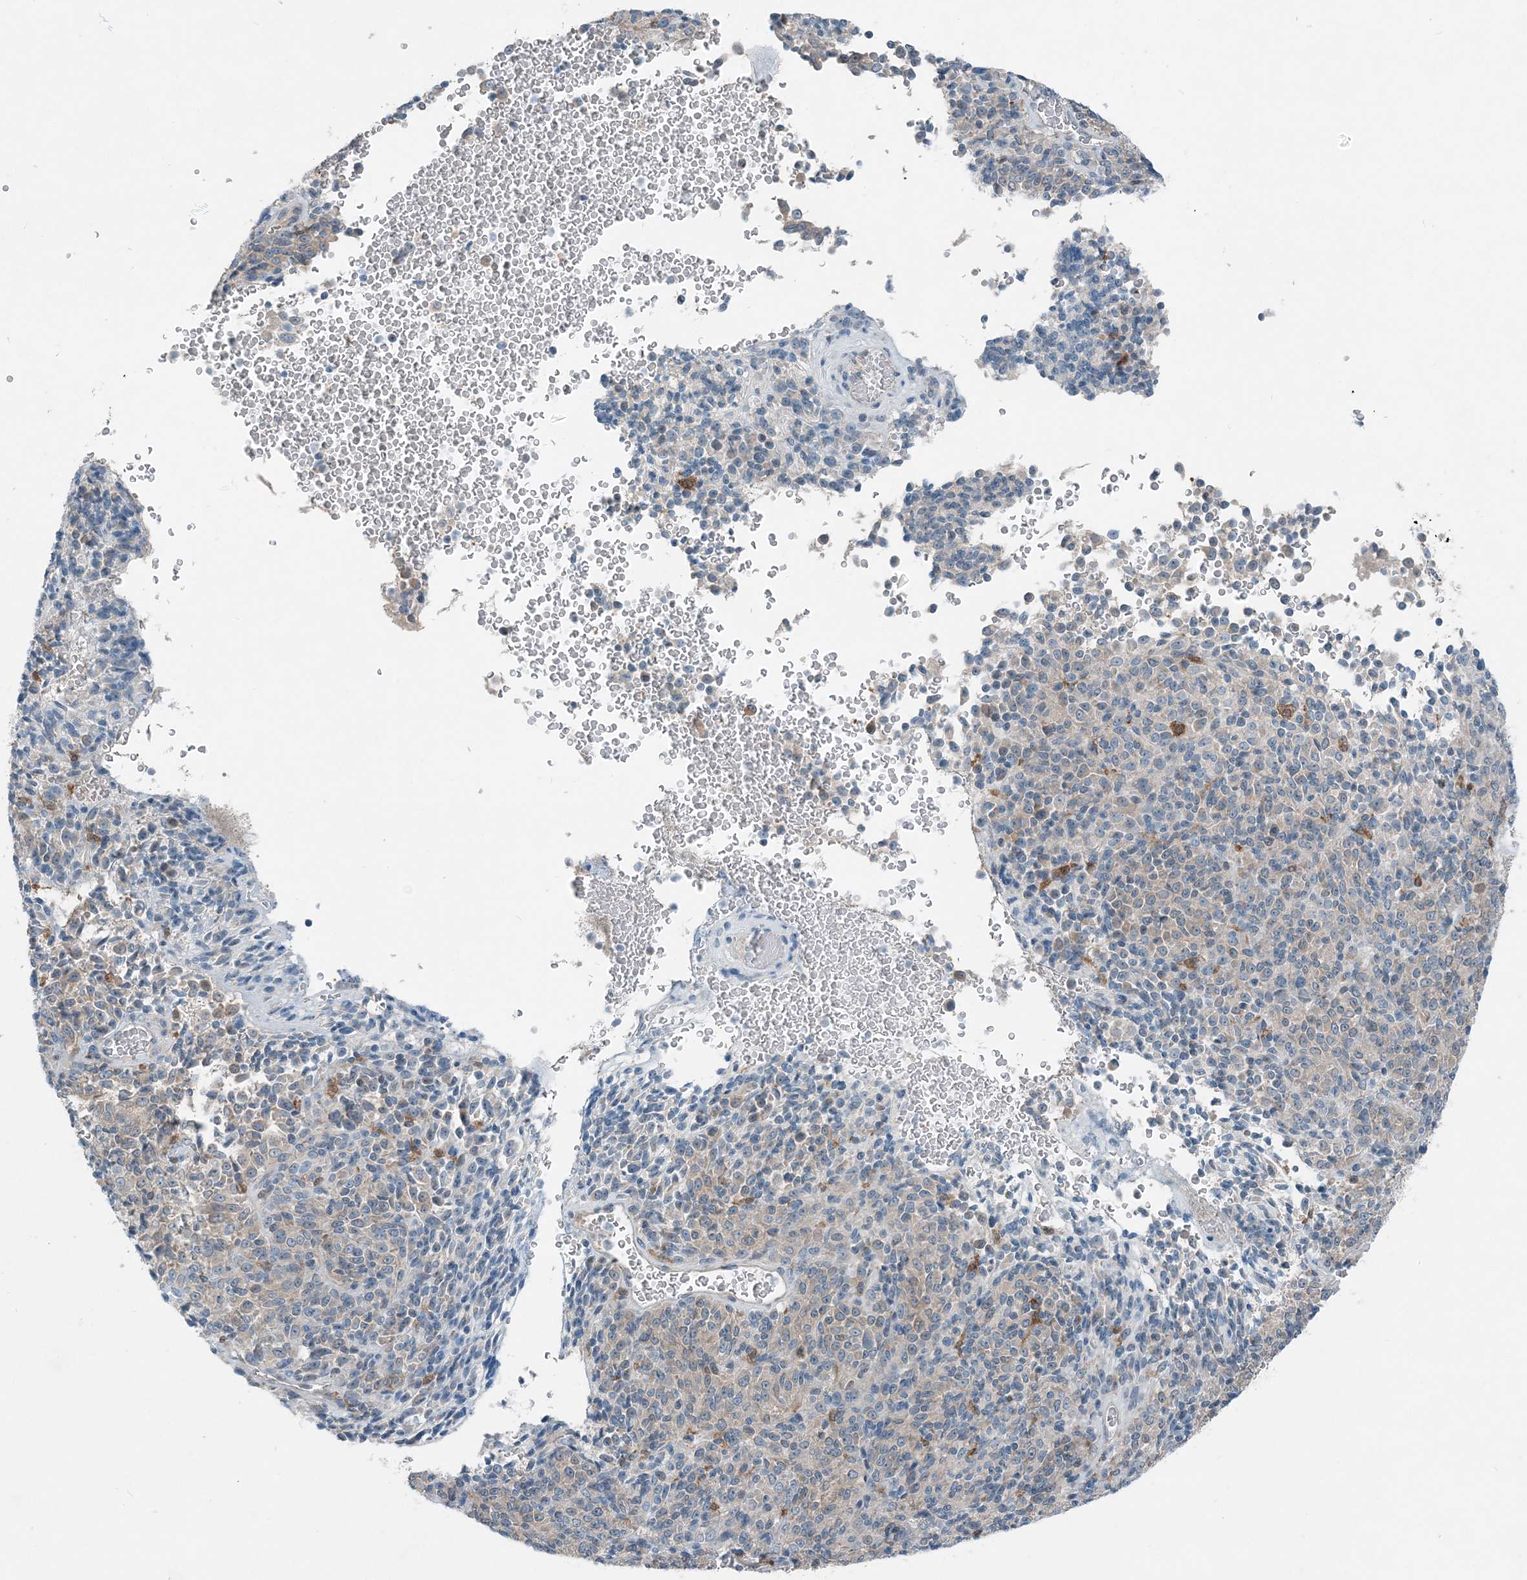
{"staining": {"intensity": "negative", "quantity": "none", "location": "none"}, "tissue": "melanoma", "cell_type": "Tumor cells", "image_type": "cancer", "snomed": [{"axis": "morphology", "description": "Malignant melanoma, Metastatic site"}, {"axis": "topography", "description": "Brain"}], "caption": "Tumor cells are negative for protein expression in human melanoma.", "gene": "ARMH1", "patient": {"sex": "female", "age": 56}}